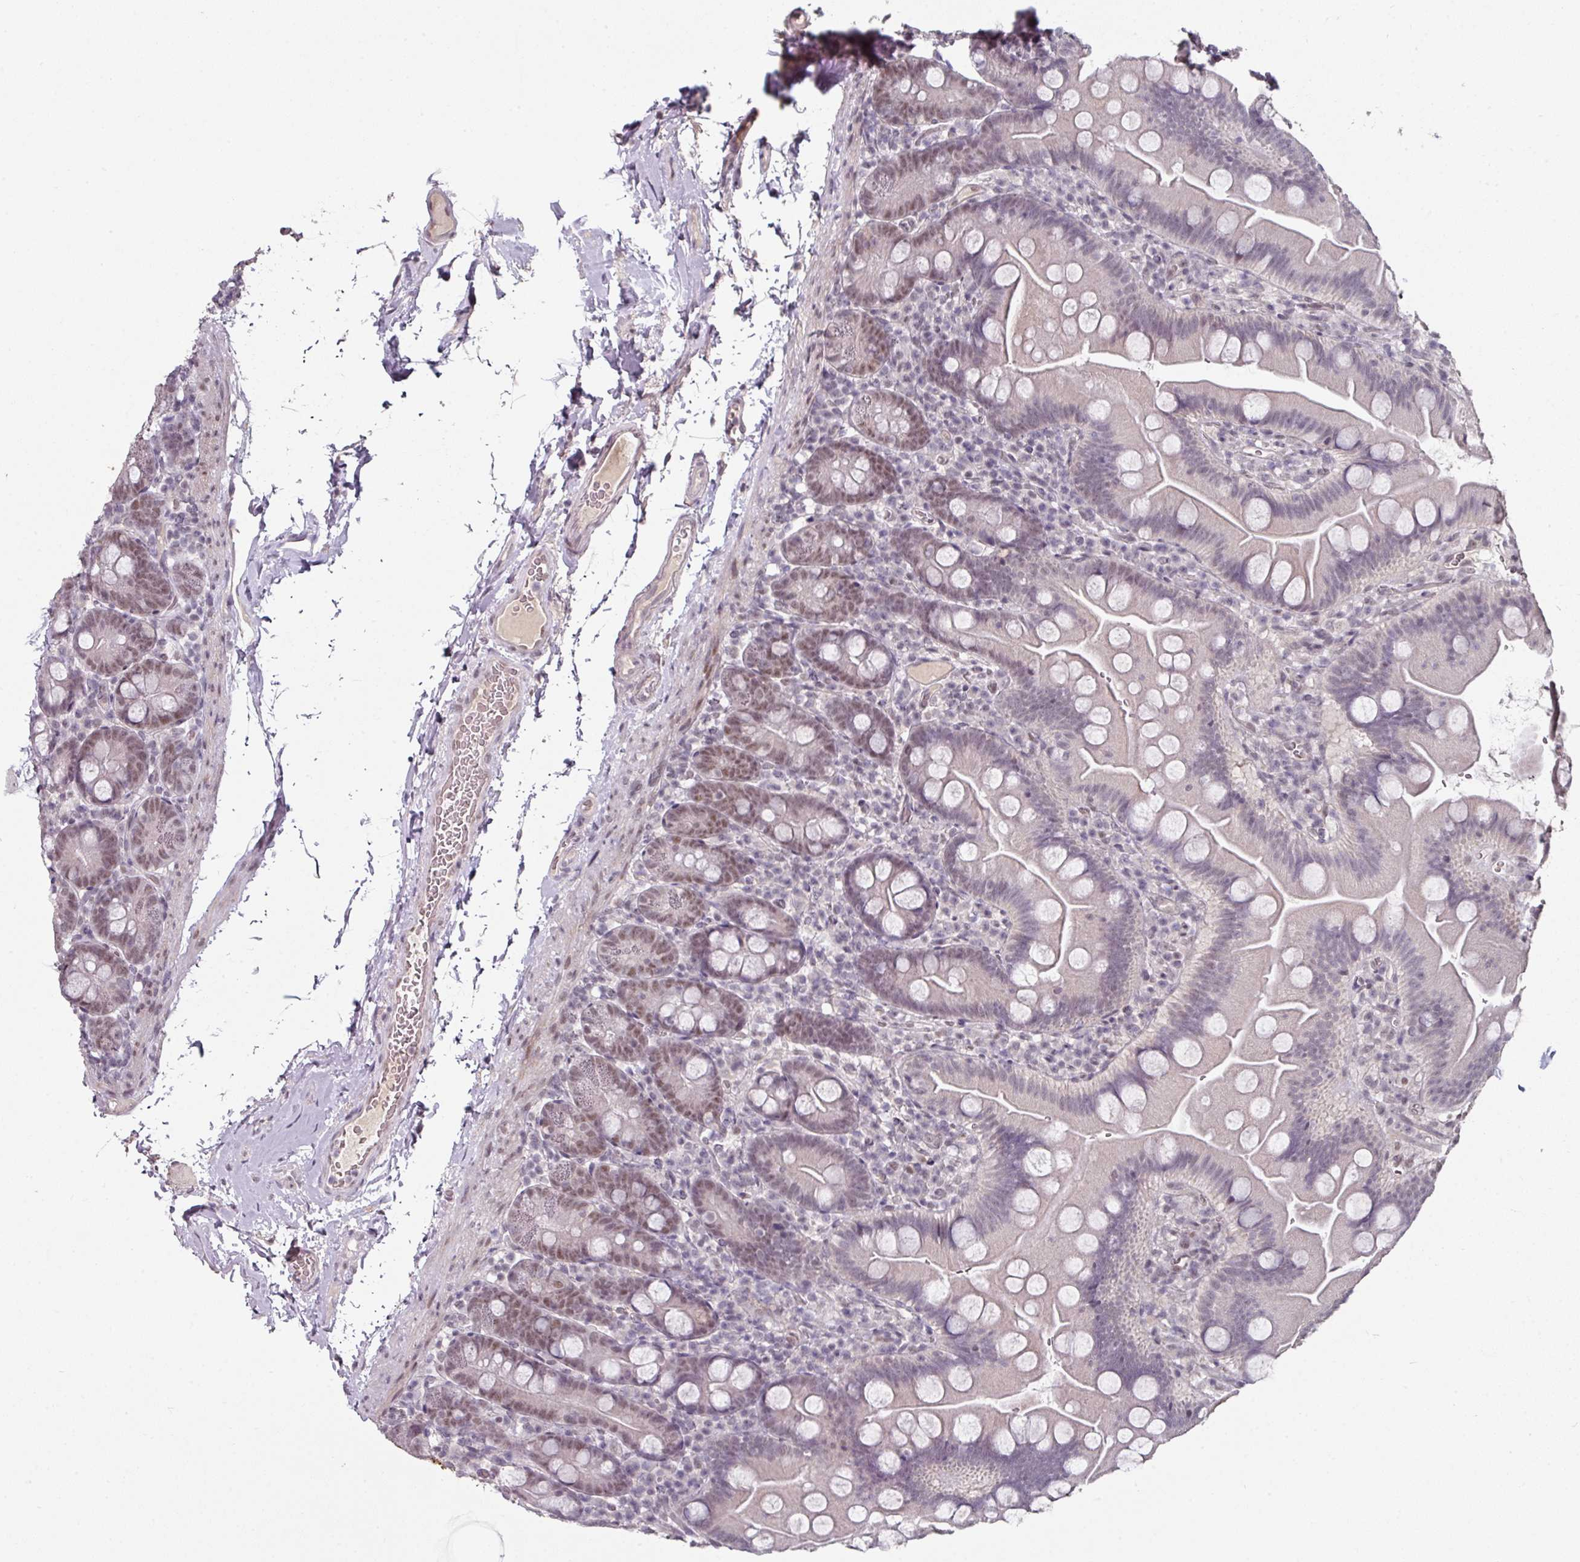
{"staining": {"intensity": "moderate", "quantity": "25%-75%", "location": "nuclear"}, "tissue": "small intestine", "cell_type": "Glandular cells", "image_type": "normal", "snomed": [{"axis": "morphology", "description": "Normal tissue, NOS"}, {"axis": "topography", "description": "Small intestine"}], "caption": "Human small intestine stained with a brown dye reveals moderate nuclear positive staining in about 25%-75% of glandular cells.", "gene": "ELK1", "patient": {"sex": "female", "age": 68}}